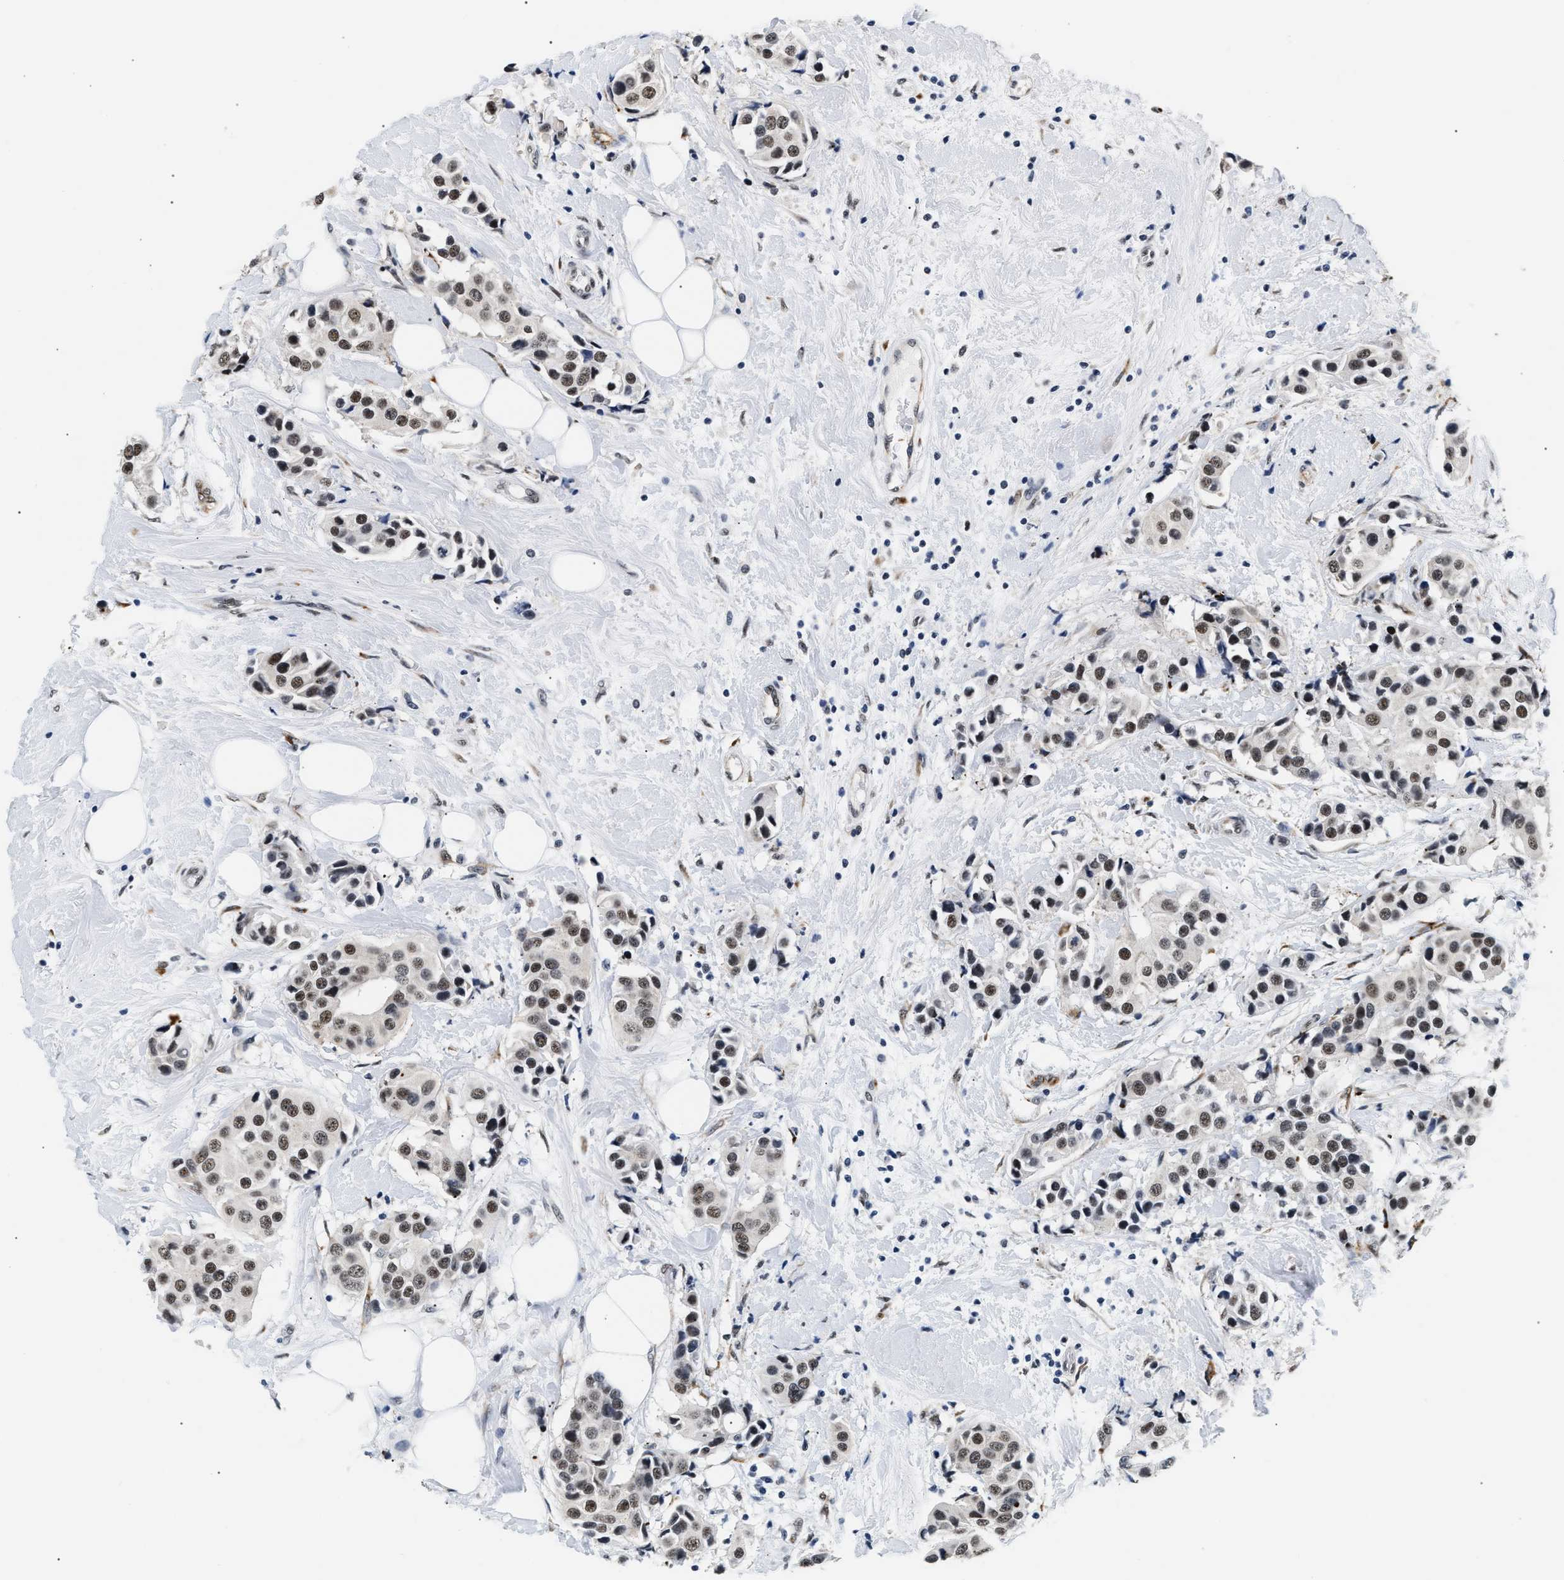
{"staining": {"intensity": "weak", "quantity": ">75%", "location": "nuclear"}, "tissue": "breast cancer", "cell_type": "Tumor cells", "image_type": "cancer", "snomed": [{"axis": "morphology", "description": "Normal tissue, NOS"}, {"axis": "morphology", "description": "Duct carcinoma"}, {"axis": "topography", "description": "Breast"}], "caption": "An immunohistochemistry histopathology image of tumor tissue is shown. Protein staining in brown highlights weak nuclear positivity in infiltrating ductal carcinoma (breast) within tumor cells.", "gene": "THOC1", "patient": {"sex": "female", "age": 39}}